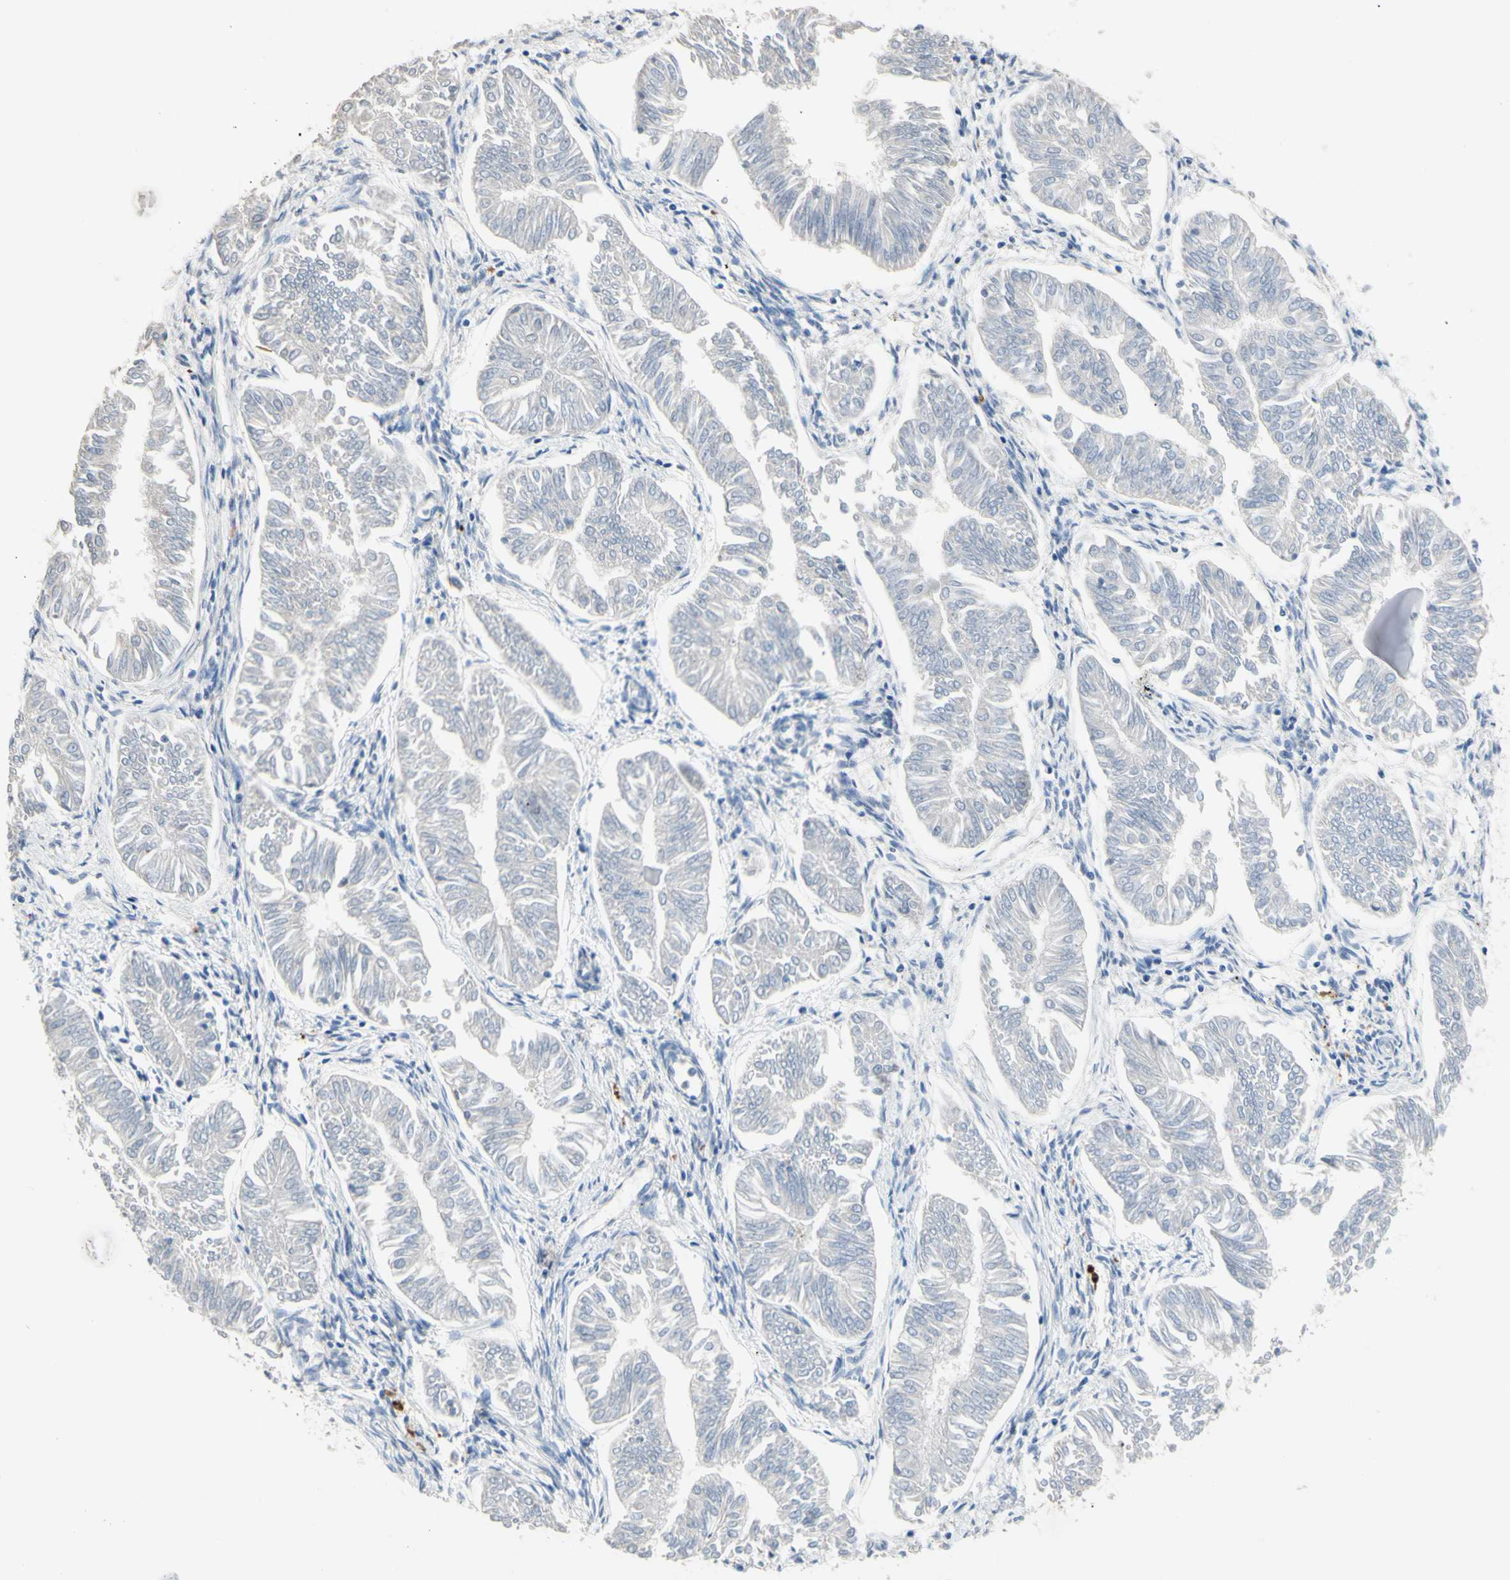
{"staining": {"intensity": "negative", "quantity": "none", "location": "none"}, "tissue": "endometrial cancer", "cell_type": "Tumor cells", "image_type": "cancer", "snomed": [{"axis": "morphology", "description": "Adenocarcinoma, NOS"}, {"axis": "topography", "description": "Endometrium"}], "caption": "DAB immunohistochemical staining of human endometrial adenocarcinoma demonstrates no significant expression in tumor cells.", "gene": "CDON", "patient": {"sex": "female", "age": 53}}